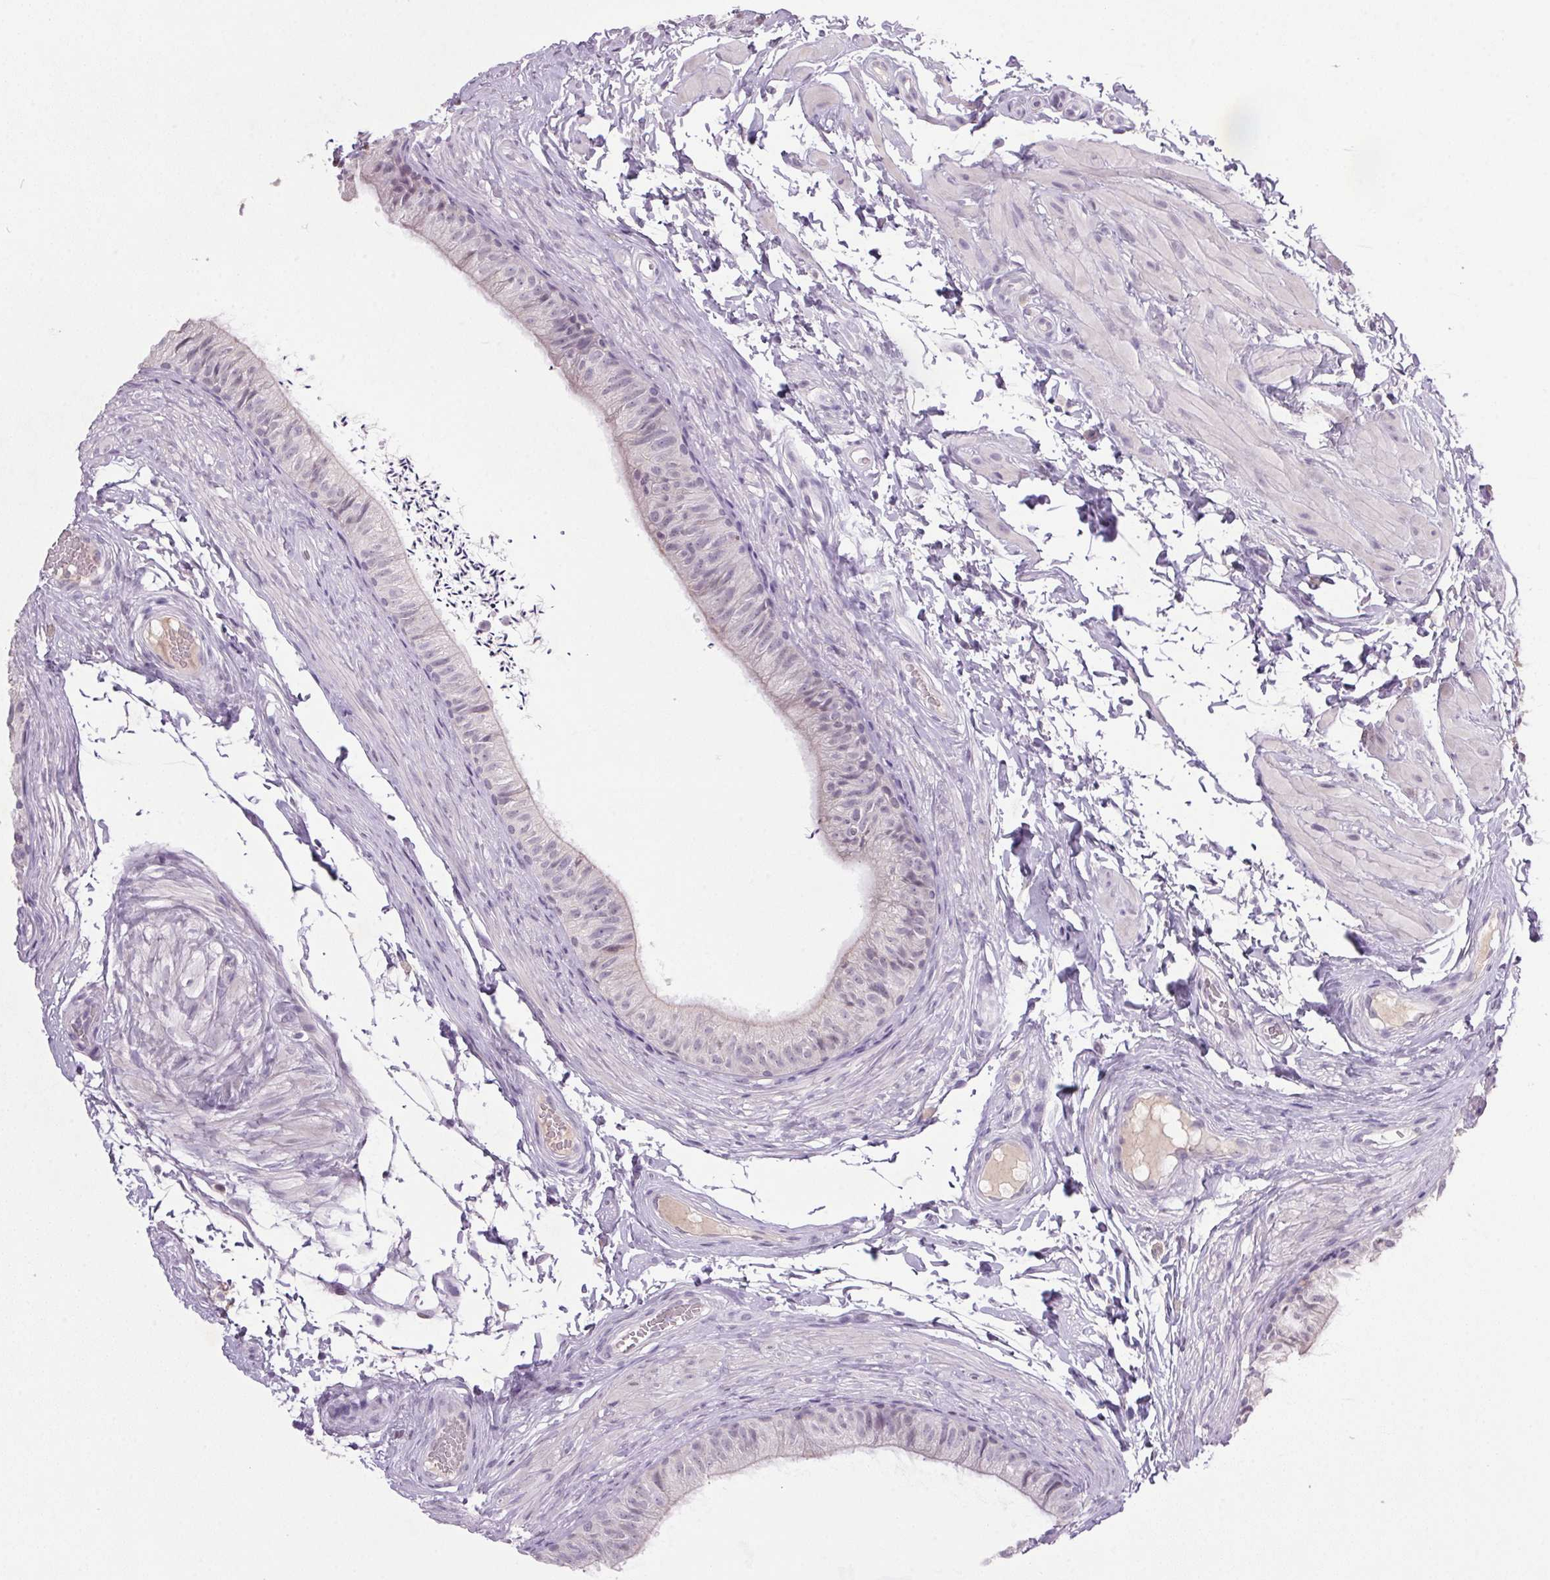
{"staining": {"intensity": "negative", "quantity": "none", "location": "none"}, "tissue": "epididymis", "cell_type": "Glandular cells", "image_type": "normal", "snomed": [{"axis": "morphology", "description": "Normal tissue, NOS"}, {"axis": "topography", "description": "Epididymis, spermatic cord, NOS"}, {"axis": "topography", "description": "Epididymis"}, {"axis": "topography", "description": "Peripheral nerve tissue"}], "caption": "Protein analysis of unremarkable epididymis demonstrates no significant positivity in glandular cells. Brightfield microscopy of IHC stained with DAB (3,3'-diaminobenzidine) (brown) and hematoxylin (blue), captured at high magnification.", "gene": "TRDN", "patient": {"sex": "male", "age": 29}}